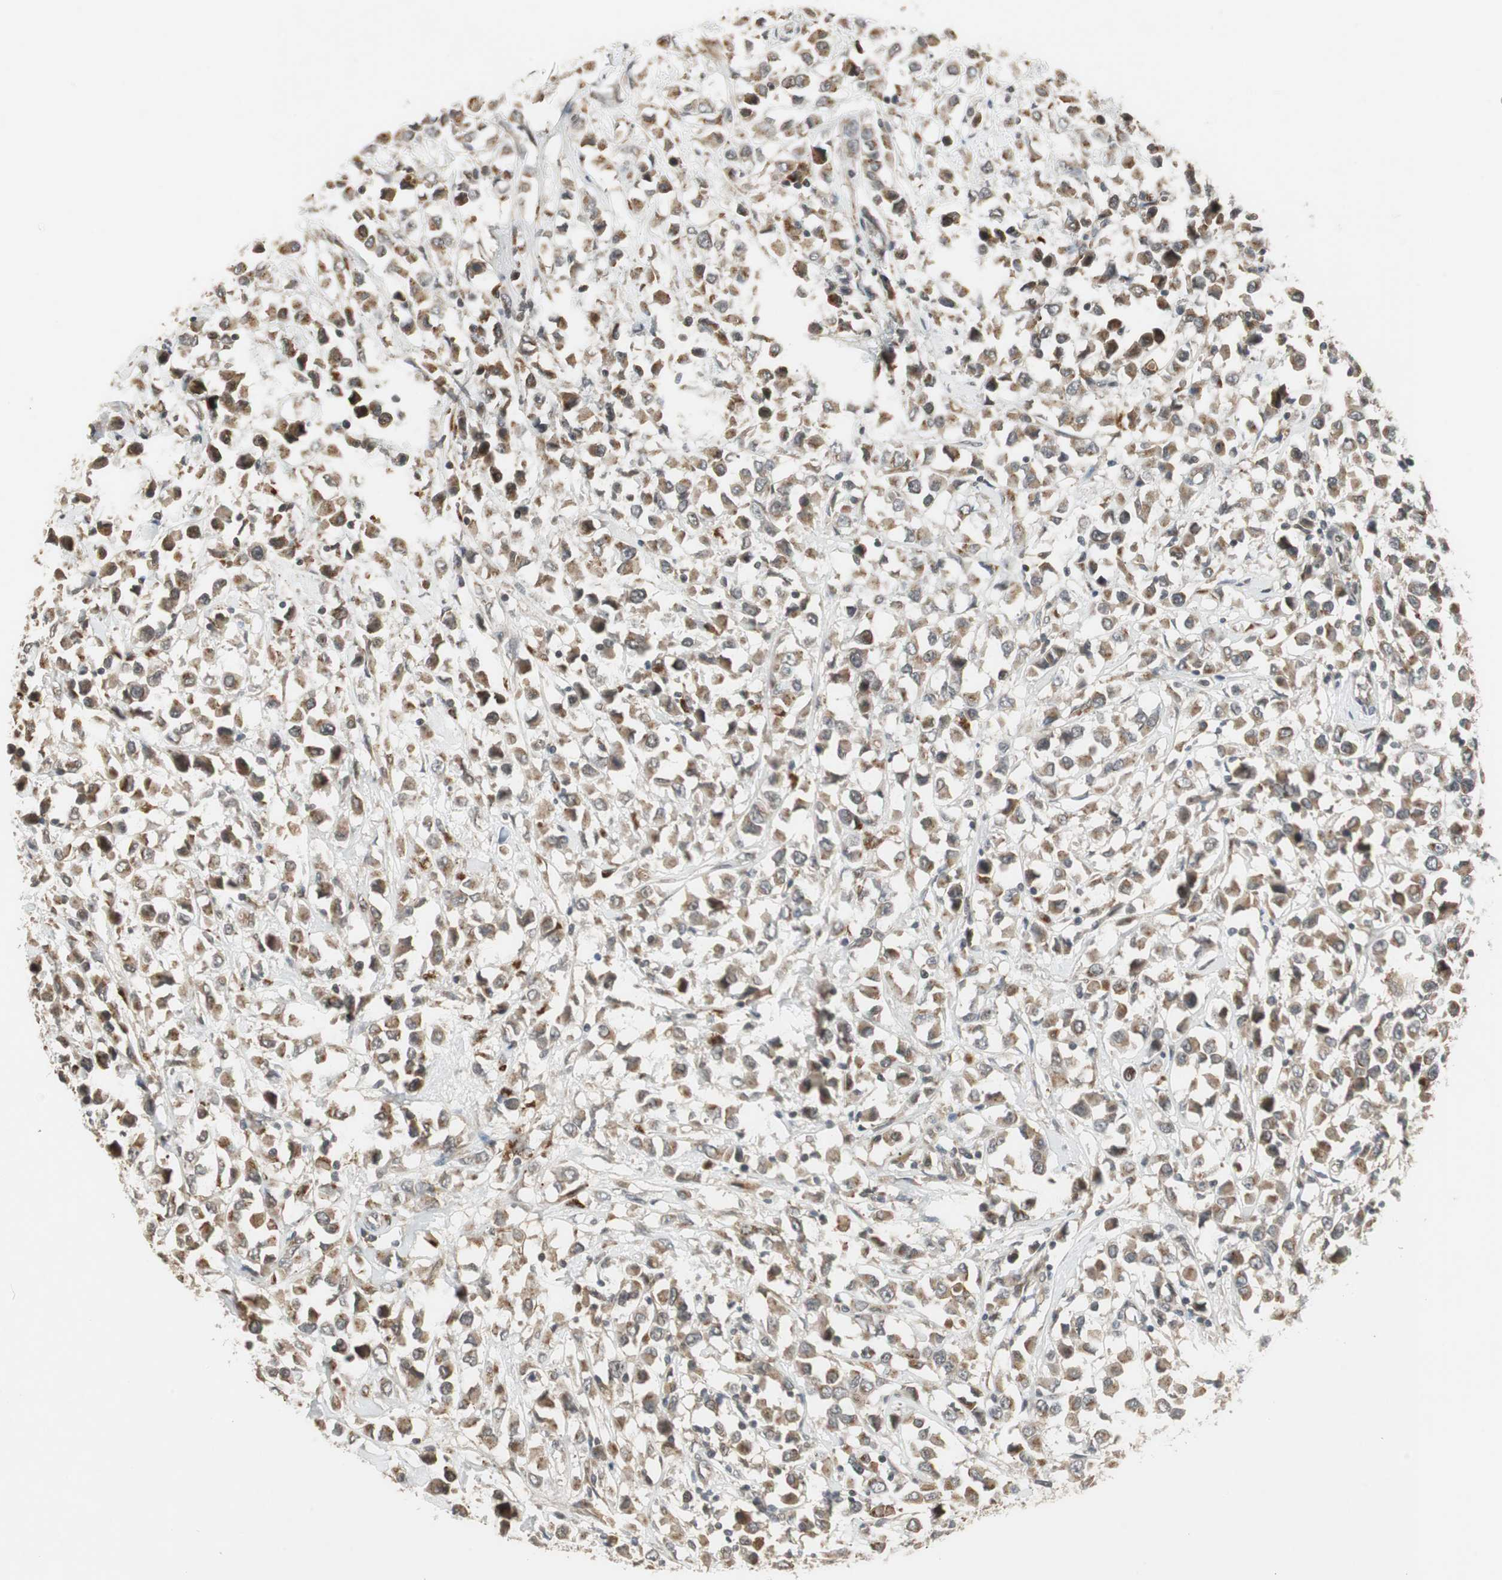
{"staining": {"intensity": "moderate", "quantity": ">75%", "location": "cytoplasmic/membranous"}, "tissue": "breast cancer", "cell_type": "Tumor cells", "image_type": "cancer", "snomed": [{"axis": "morphology", "description": "Duct carcinoma"}, {"axis": "topography", "description": "Breast"}], "caption": "High-magnification brightfield microscopy of breast cancer stained with DAB (3,3'-diaminobenzidine) (brown) and counterstained with hematoxylin (blue). tumor cells exhibit moderate cytoplasmic/membranous positivity is present in approximately>75% of cells.", "gene": "SNX4", "patient": {"sex": "female", "age": 61}}